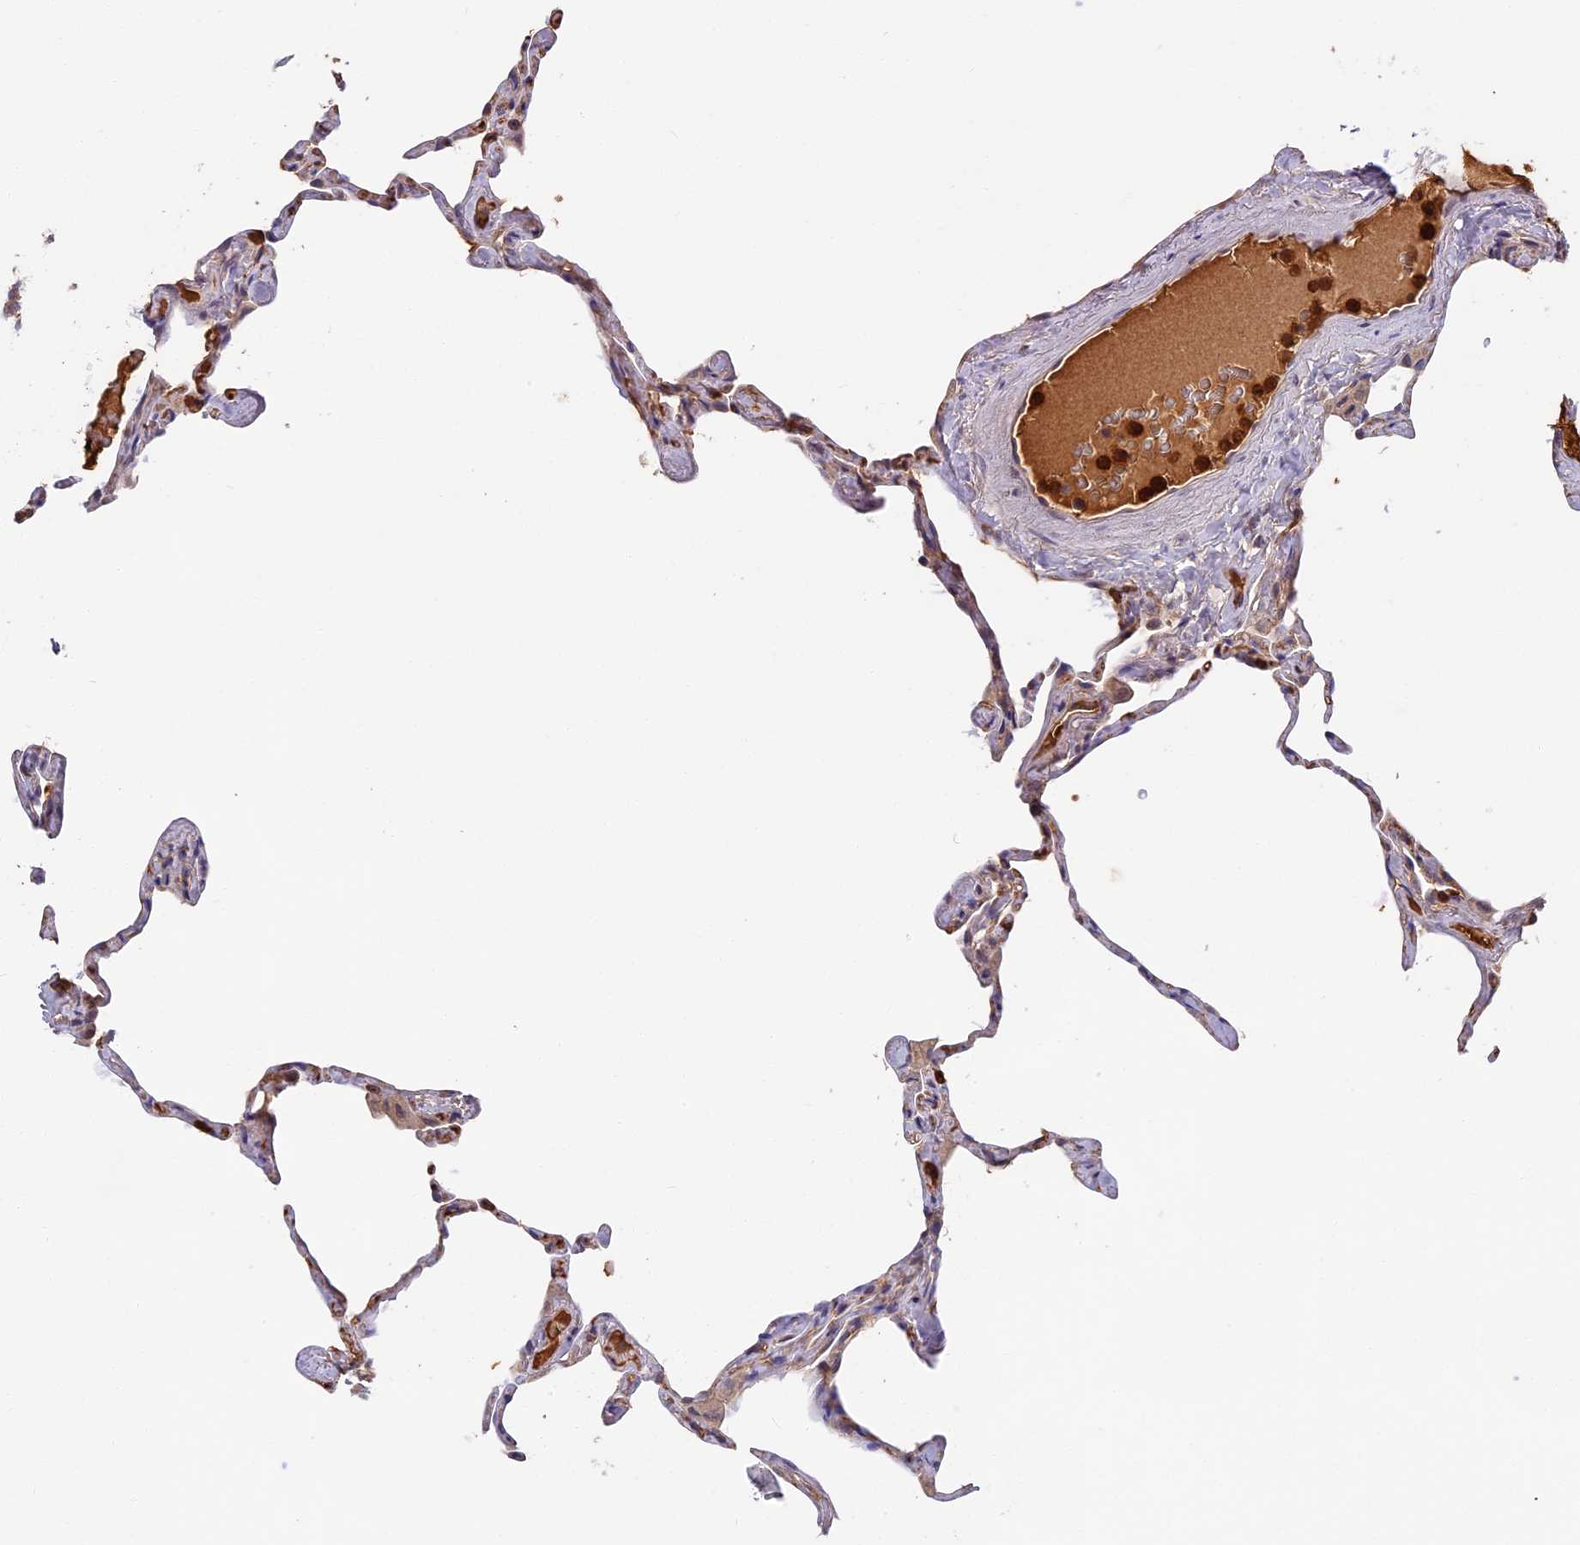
{"staining": {"intensity": "weak", "quantity": "25%-75%", "location": "cytoplasmic/membranous"}, "tissue": "lung", "cell_type": "Alveolar cells", "image_type": "normal", "snomed": [{"axis": "morphology", "description": "Normal tissue, NOS"}, {"axis": "topography", "description": "Lung"}], "caption": "Immunohistochemistry image of normal lung stained for a protein (brown), which demonstrates low levels of weak cytoplasmic/membranous staining in about 25%-75% of alveolar cells.", "gene": "ADGRD1", "patient": {"sex": "male", "age": 65}}